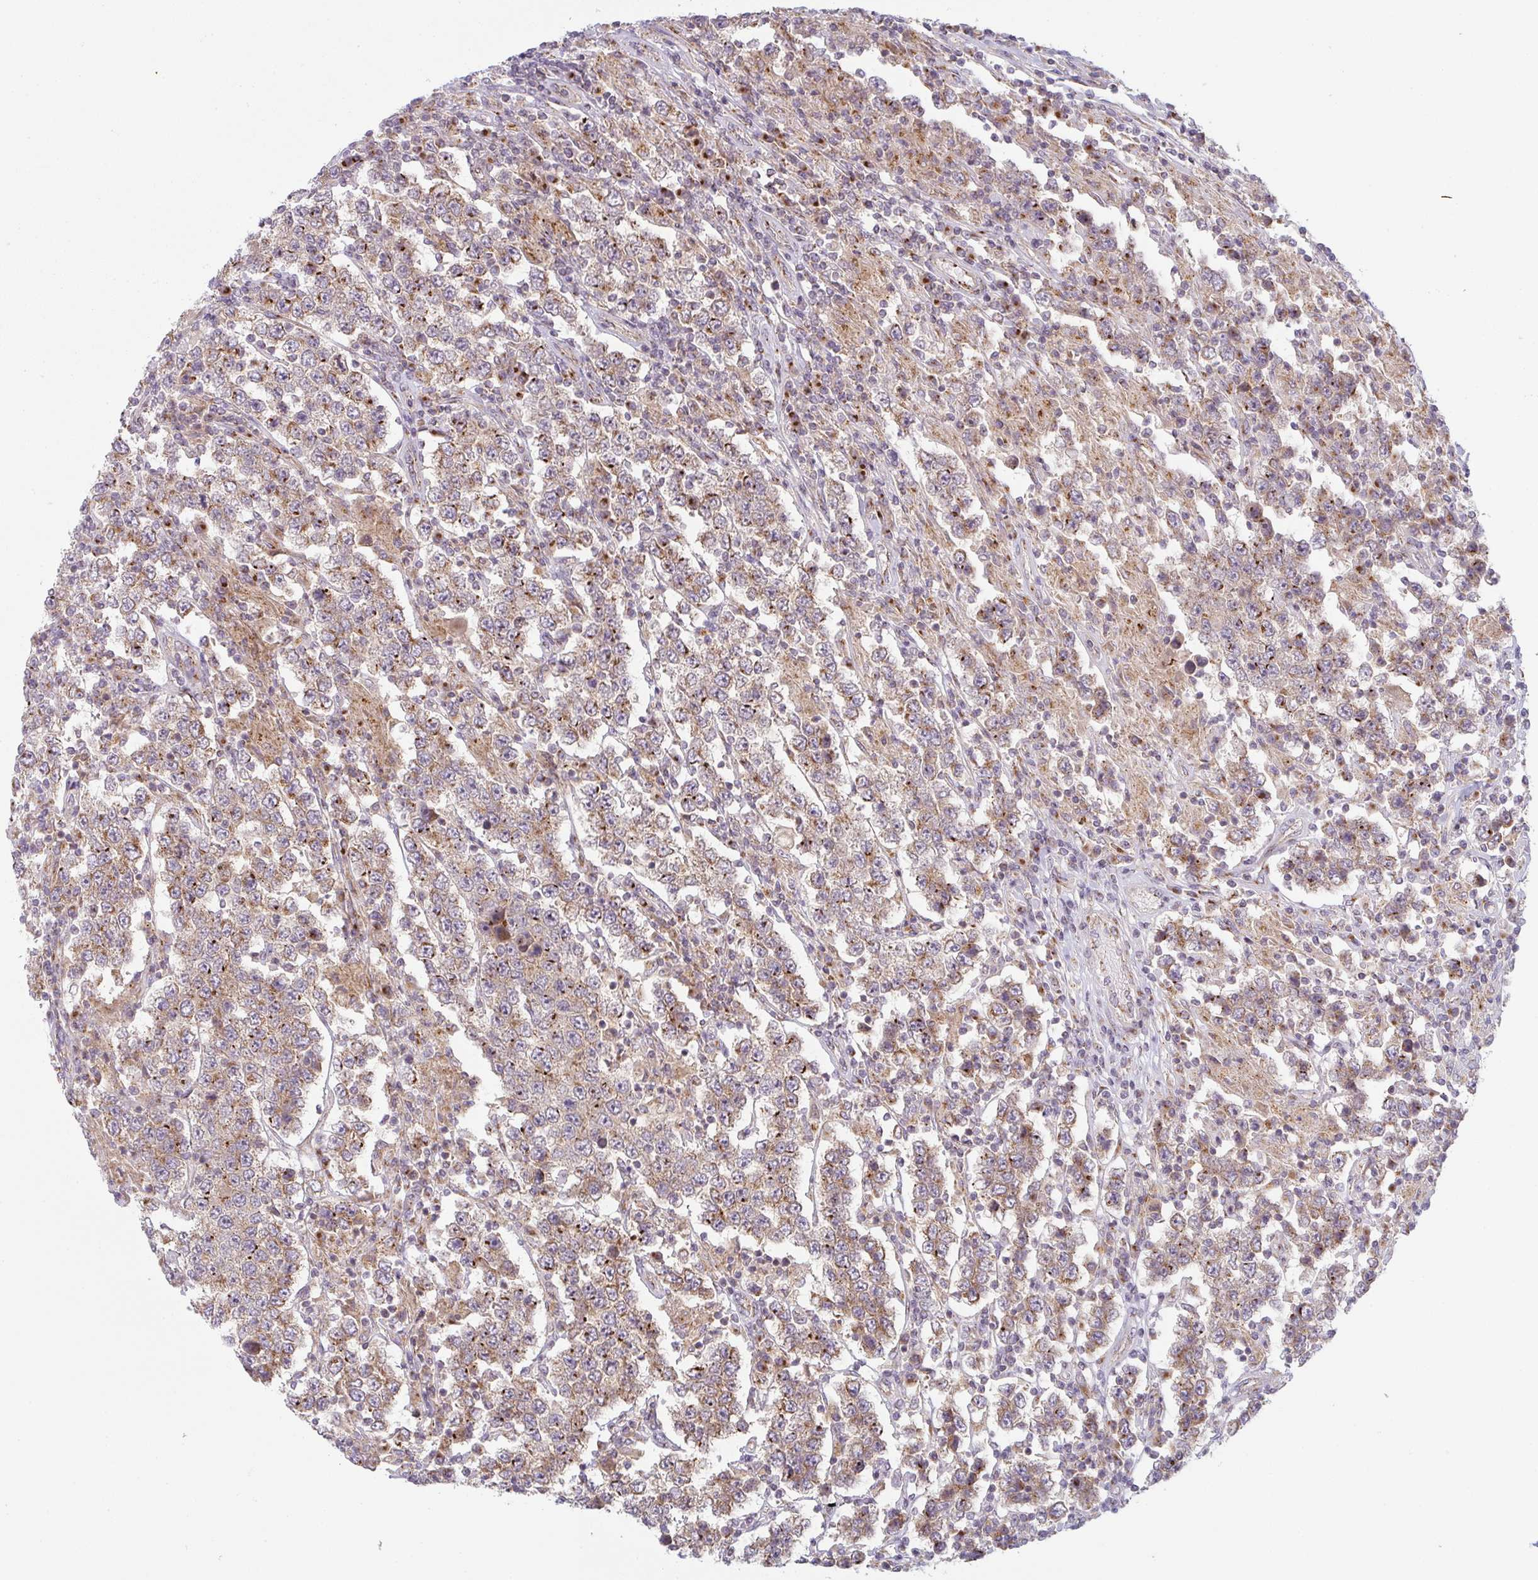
{"staining": {"intensity": "moderate", "quantity": ">75%", "location": "cytoplasmic/membranous"}, "tissue": "testis cancer", "cell_type": "Tumor cells", "image_type": "cancer", "snomed": [{"axis": "morphology", "description": "Normal tissue, NOS"}, {"axis": "morphology", "description": "Urothelial carcinoma, High grade"}, {"axis": "morphology", "description": "Seminoma, NOS"}, {"axis": "morphology", "description": "Carcinoma, Embryonal, NOS"}, {"axis": "topography", "description": "Urinary bladder"}, {"axis": "topography", "description": "Testis"}], "caption": "Immunohistochemistry micrograph of neoplastic tissue: human testis cancer (embryonal carcinoma) stained using IHC displays medium levels of moderate protein expression localized specifically in the cytoplasmic/membranous of tumor cells, appearing as a cytoplasmic/membranous brown color.", "gene": "GVQW3", "patient": {"sex": "male", "age": 41}}